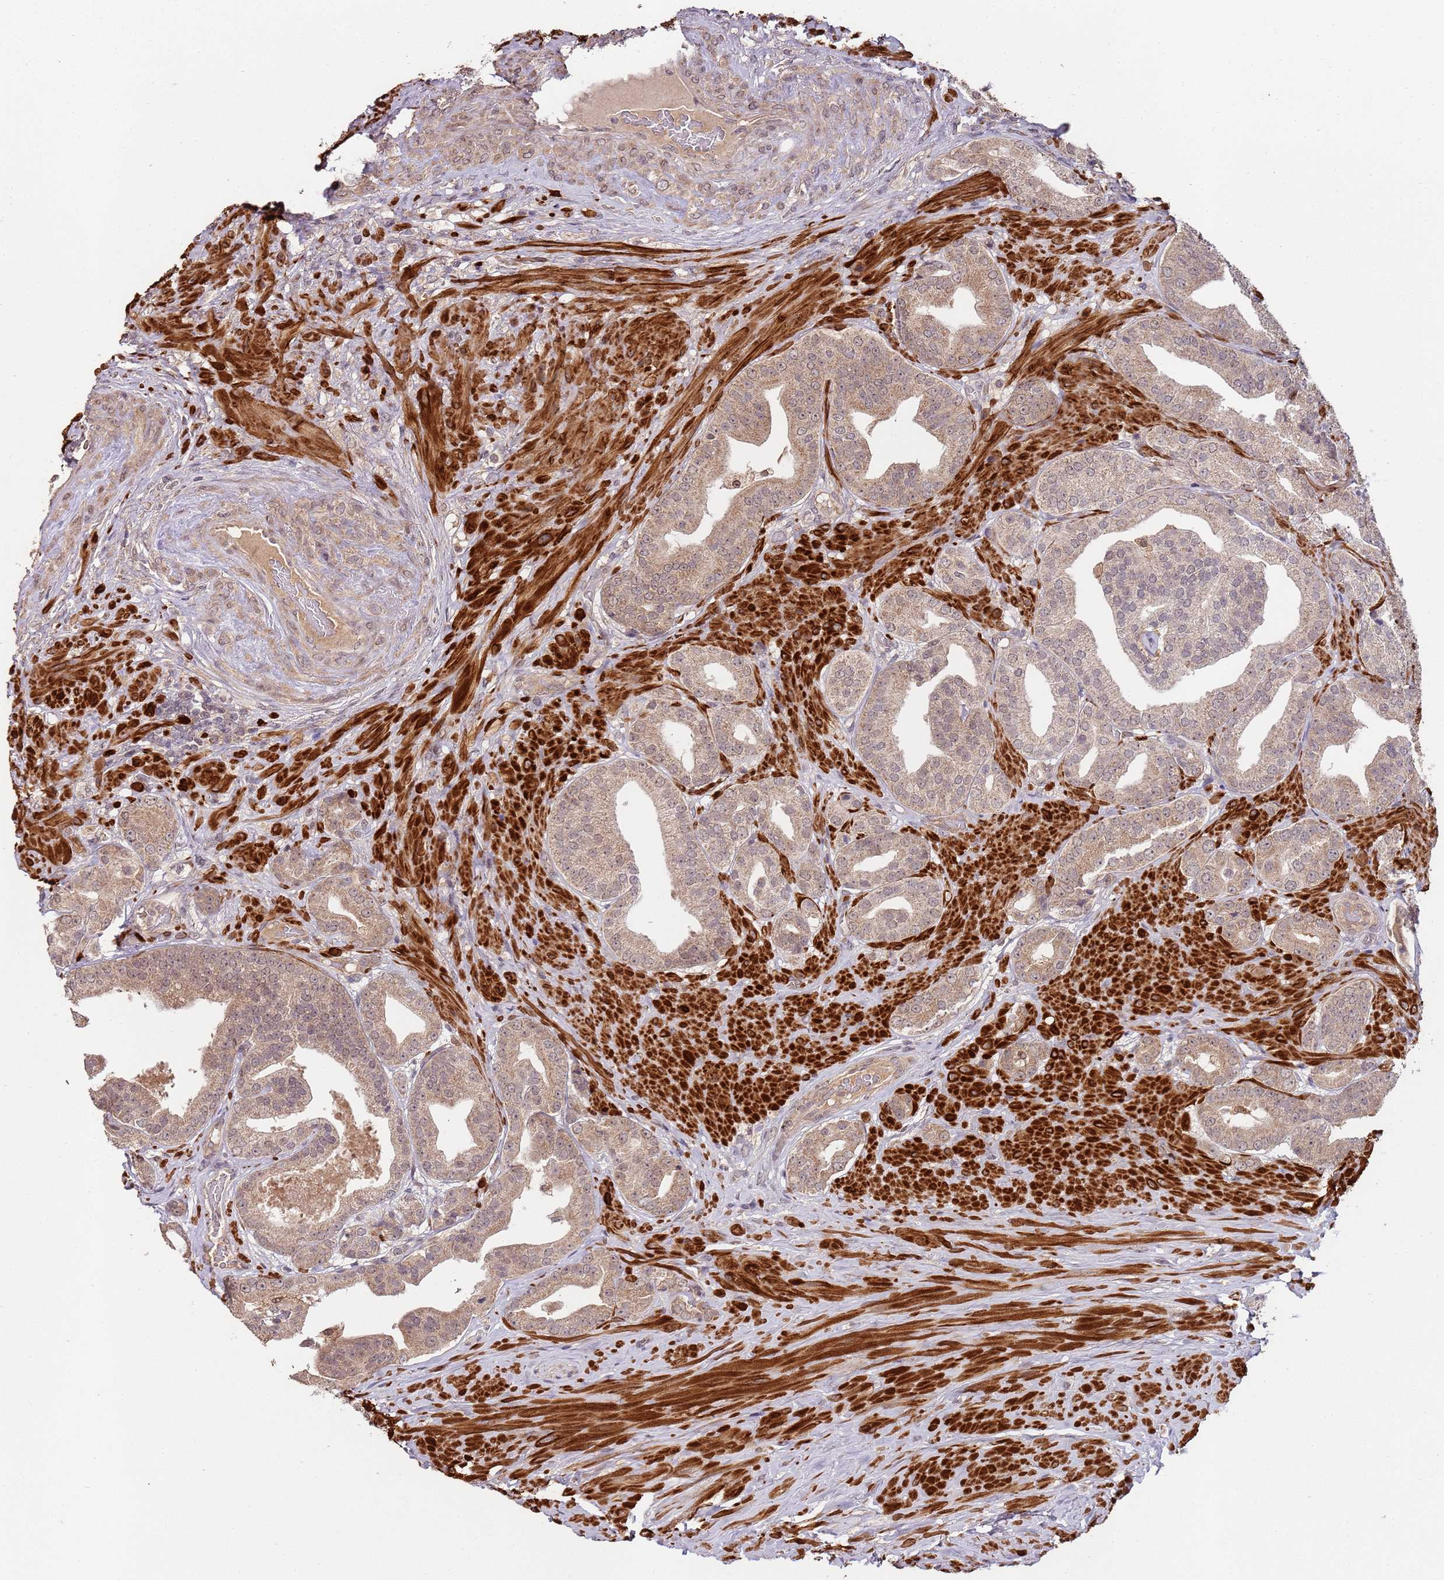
{"staining": {"intensity": "weak", "quantity": ">75%", "location": "cytoplasmic/membranous"}, "tissue": "prostate cancer", "cell_type": "Tumor cells", "image_type": "cancer", "snomed": [{"axis": "morphology", "description": "Adenocarcinoma, High grade"}, {"axis": "topography", "description": "Prostate"}], "caption": "Approximately >75% of tumor cells in human adenocarcinoma (high-grade) (prostate) show weak cytoplasmic/membranous protein expression as visualized by brown immunohistochemical staining.", "gene": "LIN37", "patient": {"sex": "male", "age": 63}}